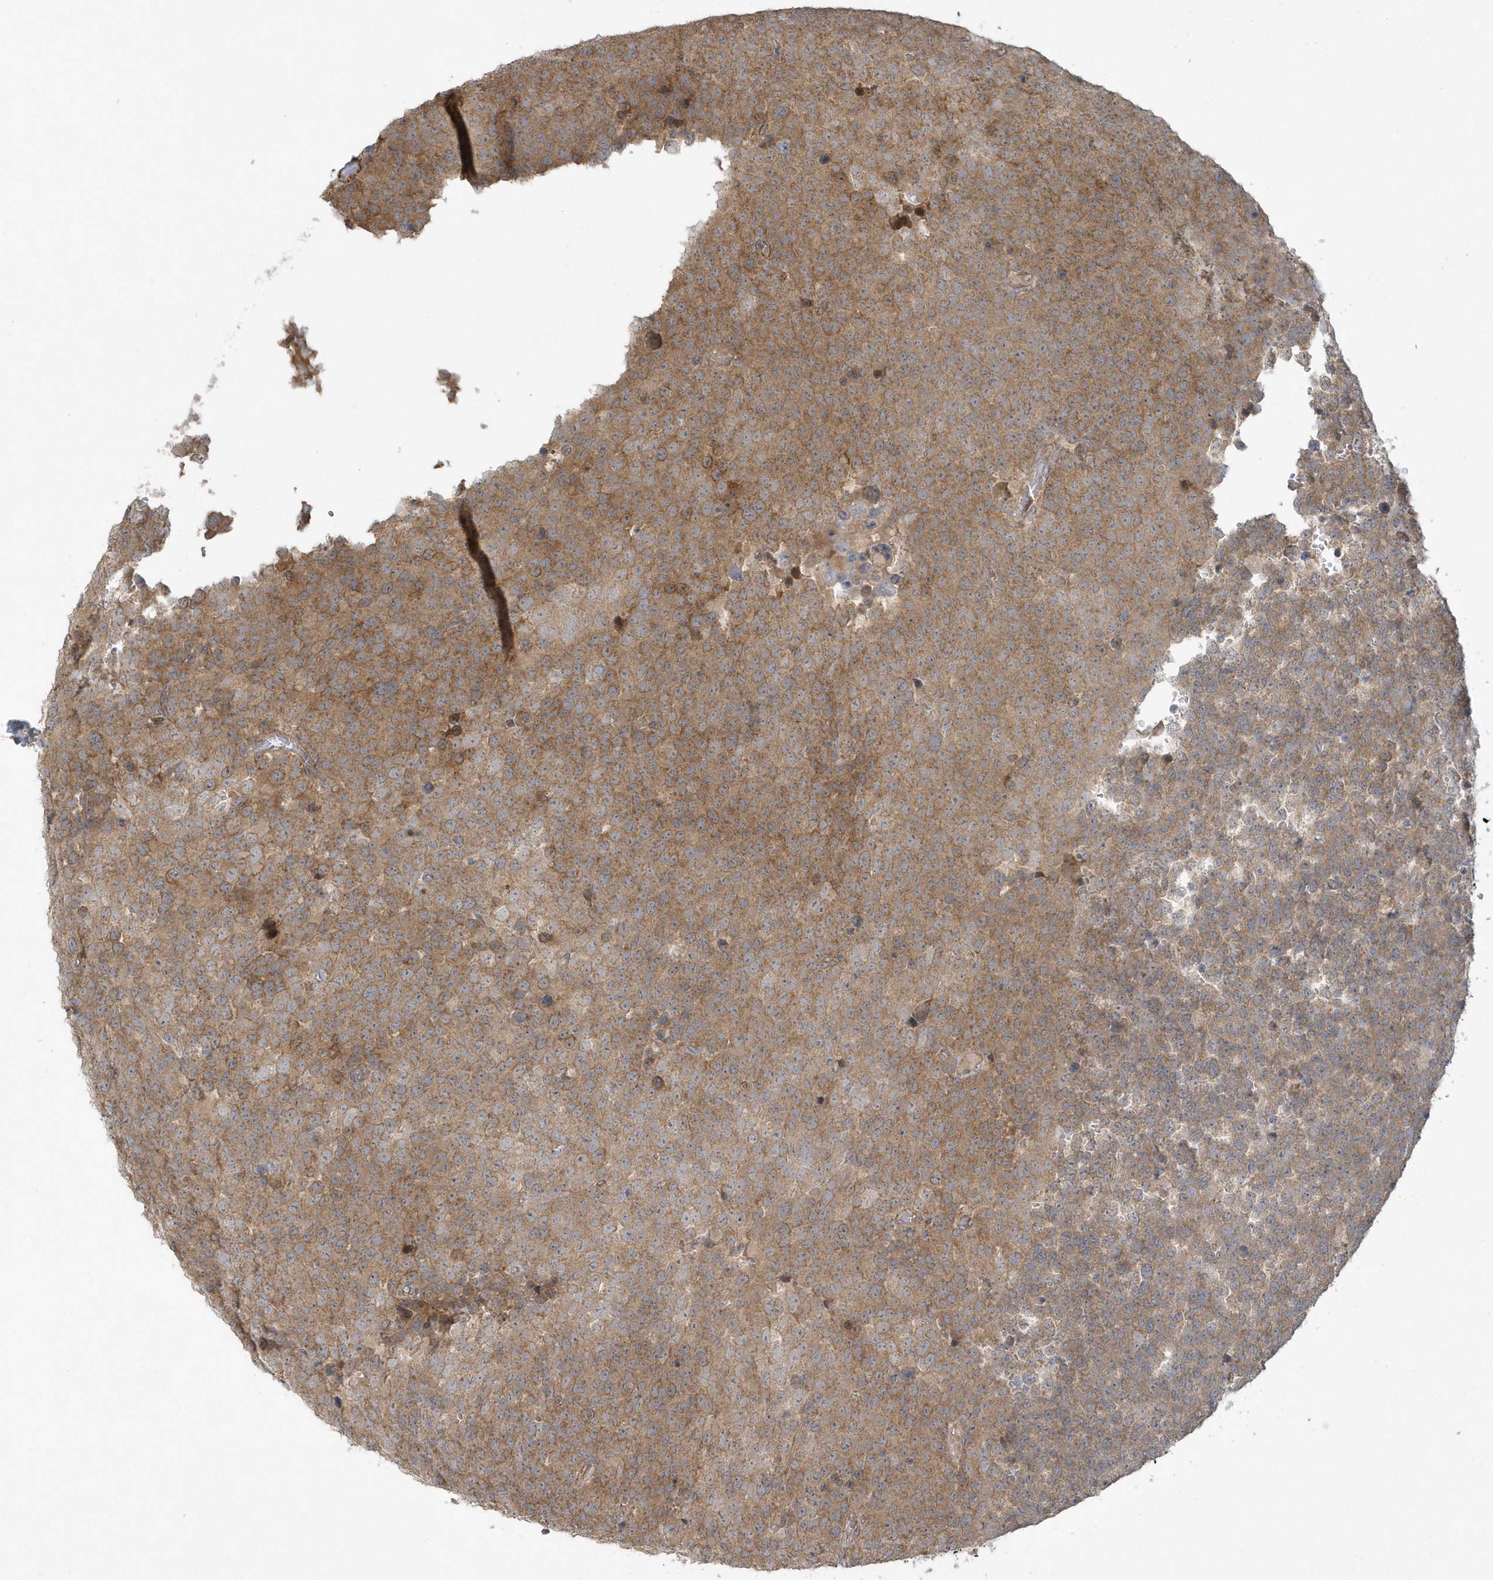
{"staining": {"intensity": "moderate", "quantity": ">75%", "location": "cytoplasmic/membranous"}, "tissue": "testis cancer", "cell_type": "Tumor cells", "image_type": "cancer", "snomed": [{"axis": "morphology", "description": "Seminoma, NOS"}, {"axis": "topography", "description": "Testis"}], "caption": "Testis cancer (seminoma) was stained to show a protein in brown. There is medium levels of moderate cytoplasmic/membranous expression in approximately >75% of tumor cells. Nuclei are stained in blue.", "gene": "THG1L", "patient": {"sex": "male", "age": 71}}